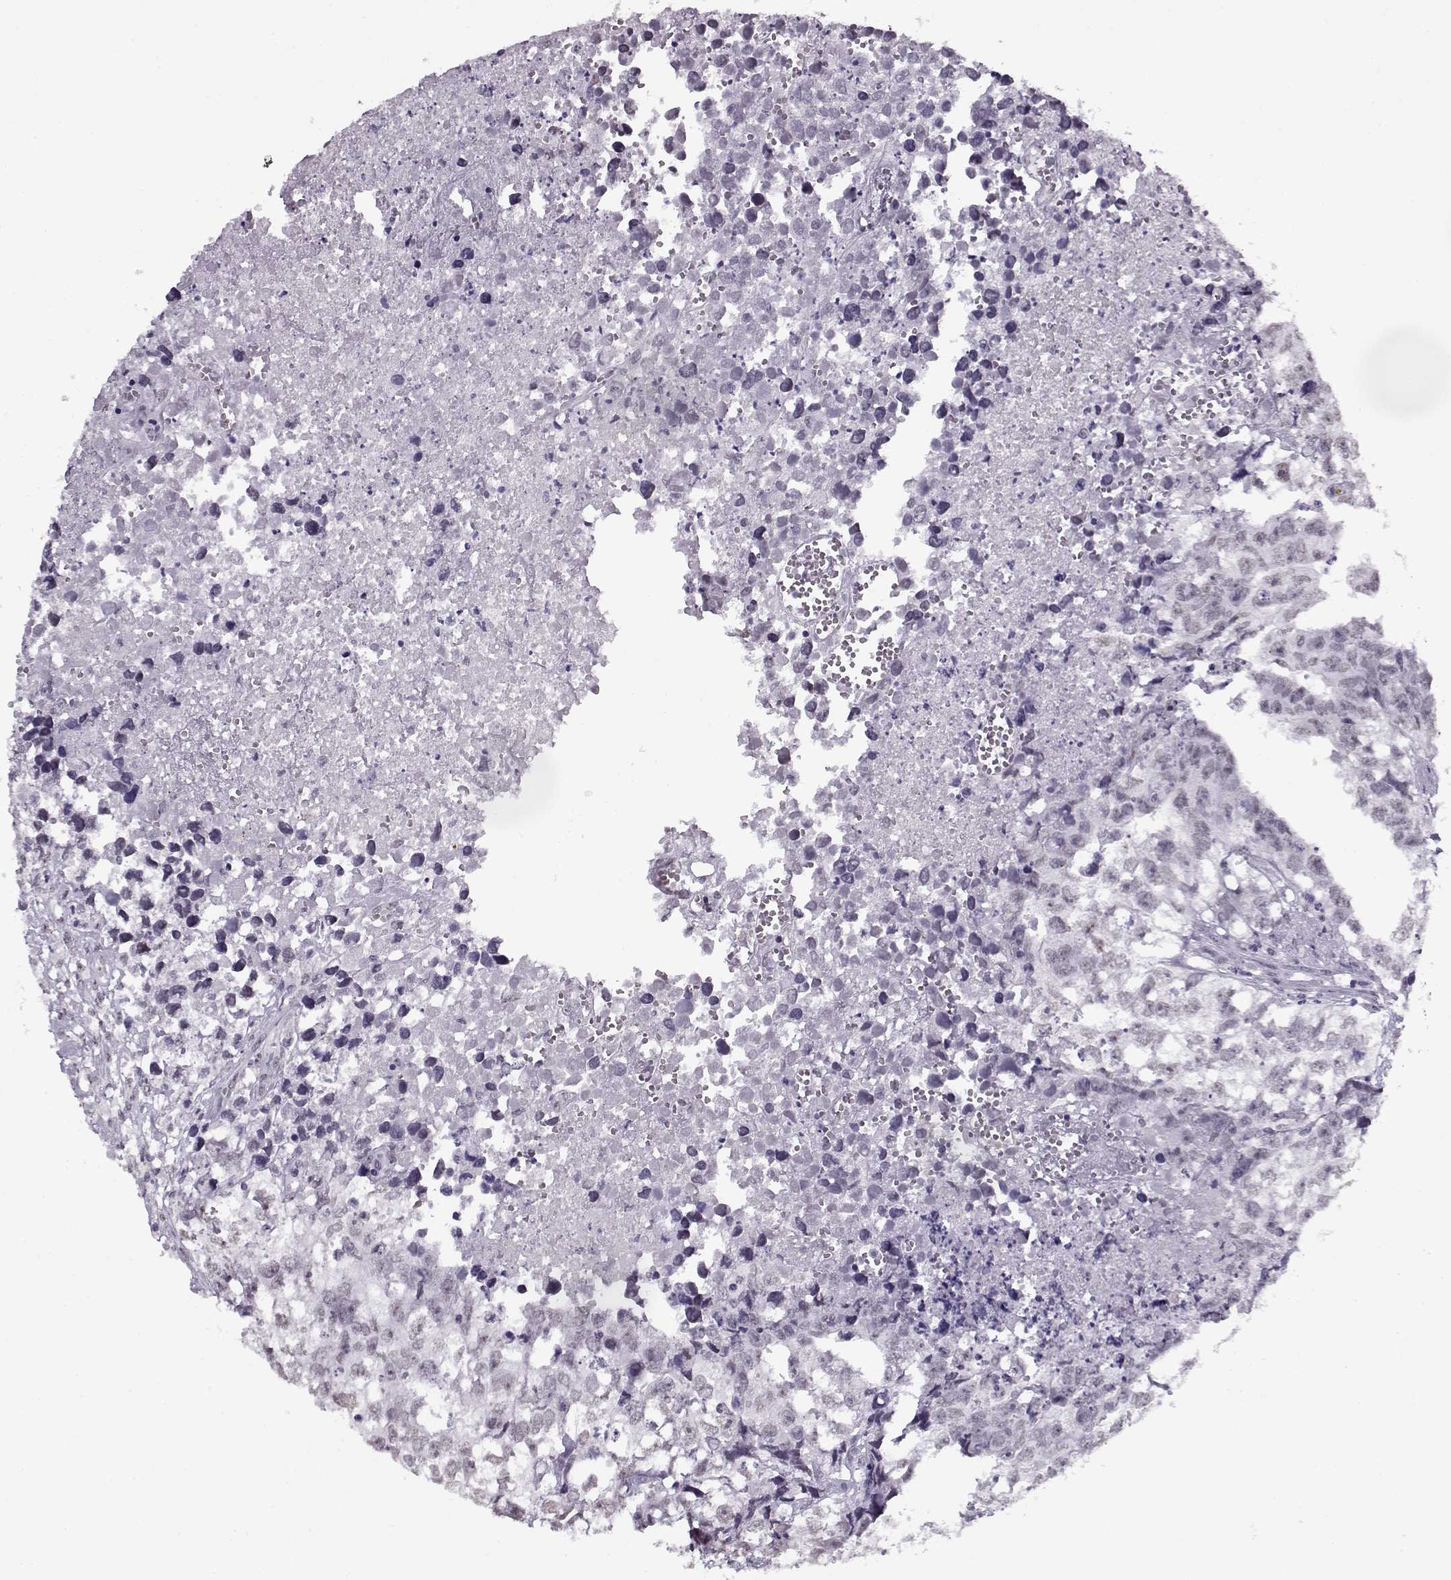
{"staining": {"intensity": "negative", "quantity": "none", "location": "none"}, "tissue": "testis cancer", "cell_type": "Tumor cells", "image_type": "cancer", "snomed": [{"axis": "morphology", "description": "Carcinoma, Embryonal, NOS"}, {"axis": "morphology", "description": "Teratoma, malignant, NOS"}, {"axis": "topography", "description": "Testis"}], "caption": "Tumor cells show no significant protein expression in testis cancer (malignant teratoma).", "gene": "PRMT8", "patient": {"sex": "male", "age": 44}}